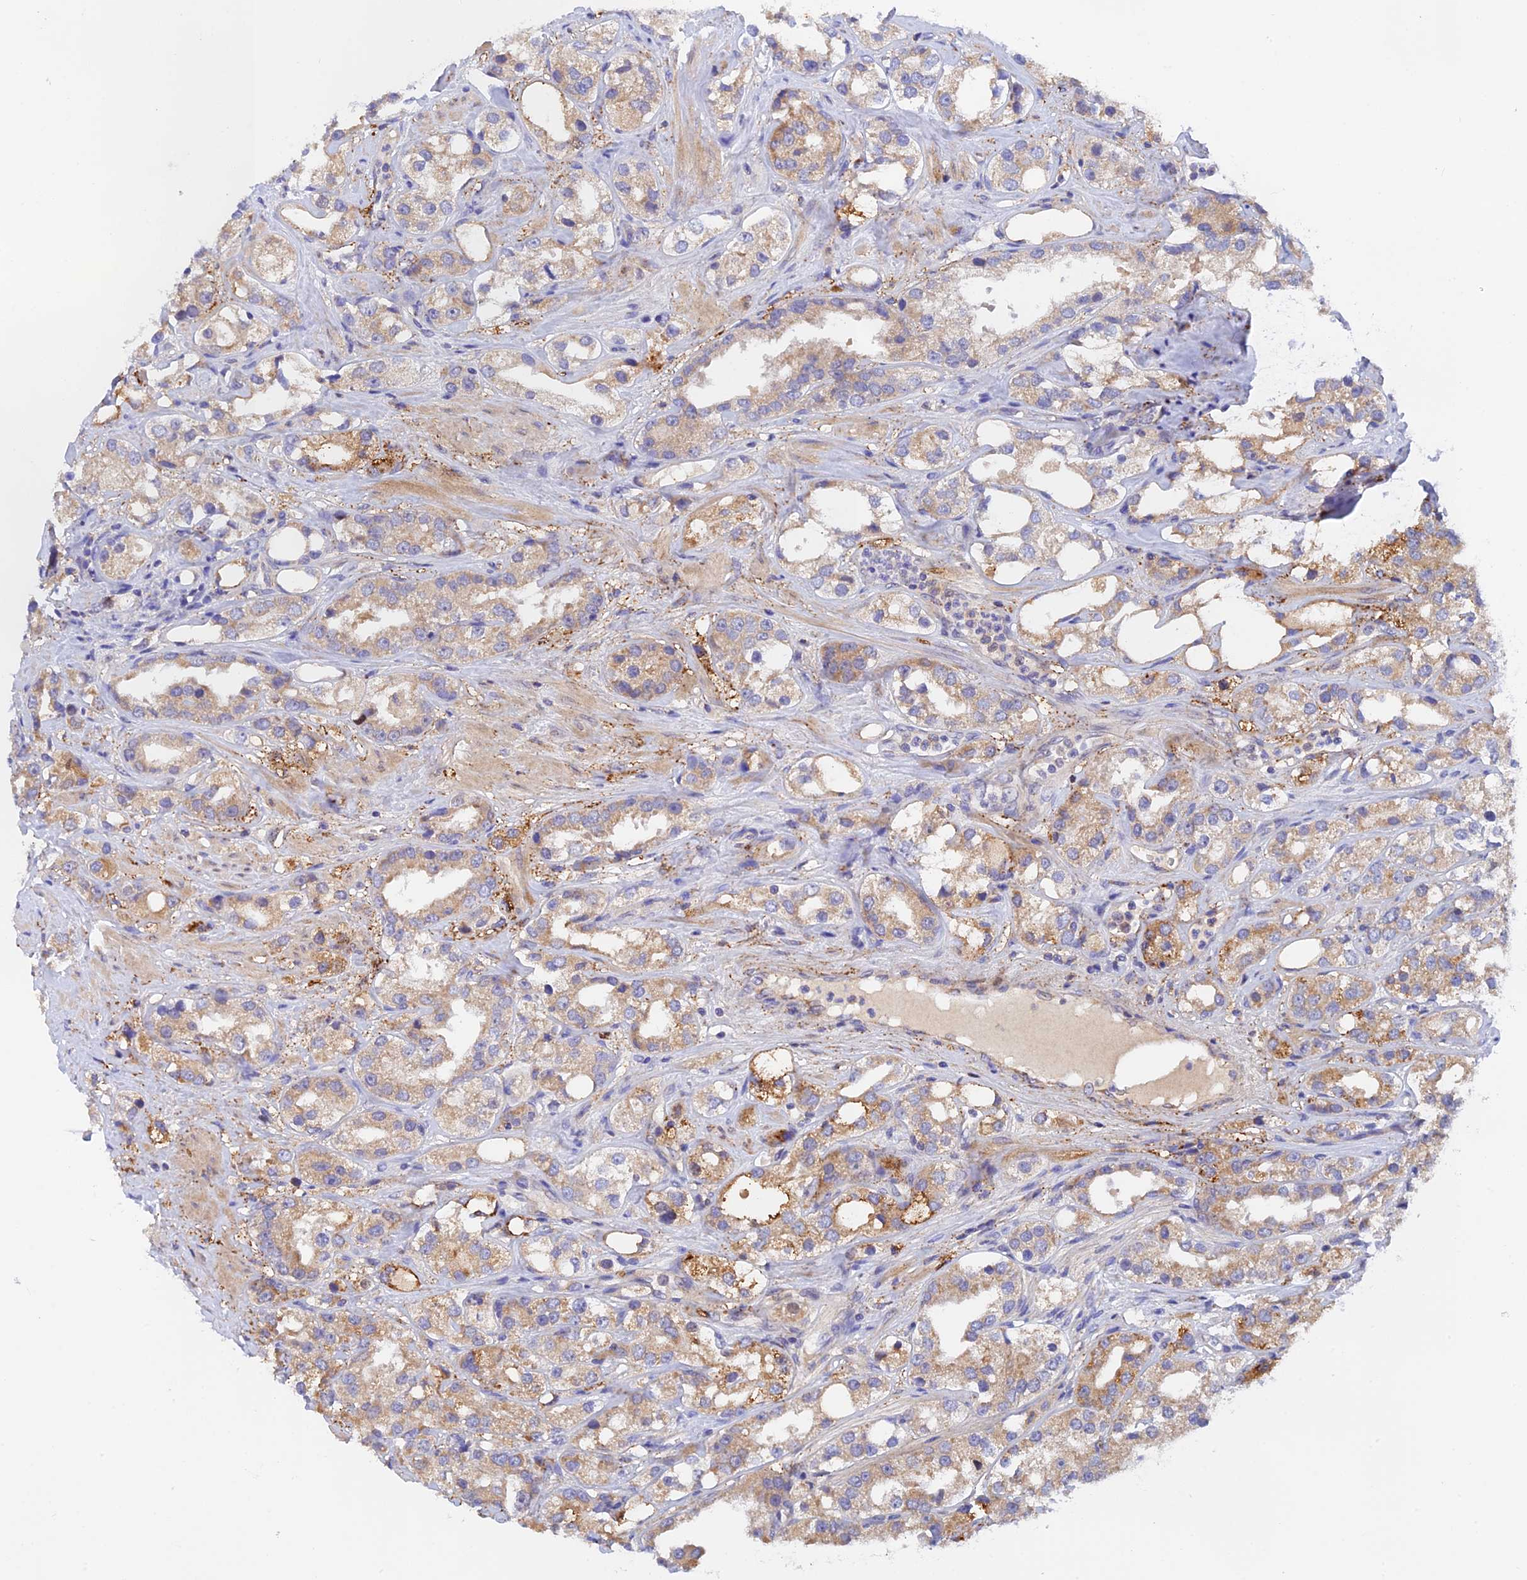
{"staining": {"intensity": "moderate", "quantity": ">75%", "location": "cytoplasmic/membranous"}, "tissue": "prostate cancer", "cell_type": "Tumor cells", "image_type": "cancer", "snomed": [{"axis": "morphology", "description": "Adenocarcinoma, NOS"}, {"axis": "topography", "description": "Prostate"}], "caption": "Immunohistochemical staining of prostate cancer (adenocarcinoma) reveals medium levels of moderate cytoplasmic/membranous staining in approximately >75% of tumor cells. (IHC, brightfield microscopy, high magnification).", "gene": "RANBP6", "patient": {"sex": "male", "age": 79}}